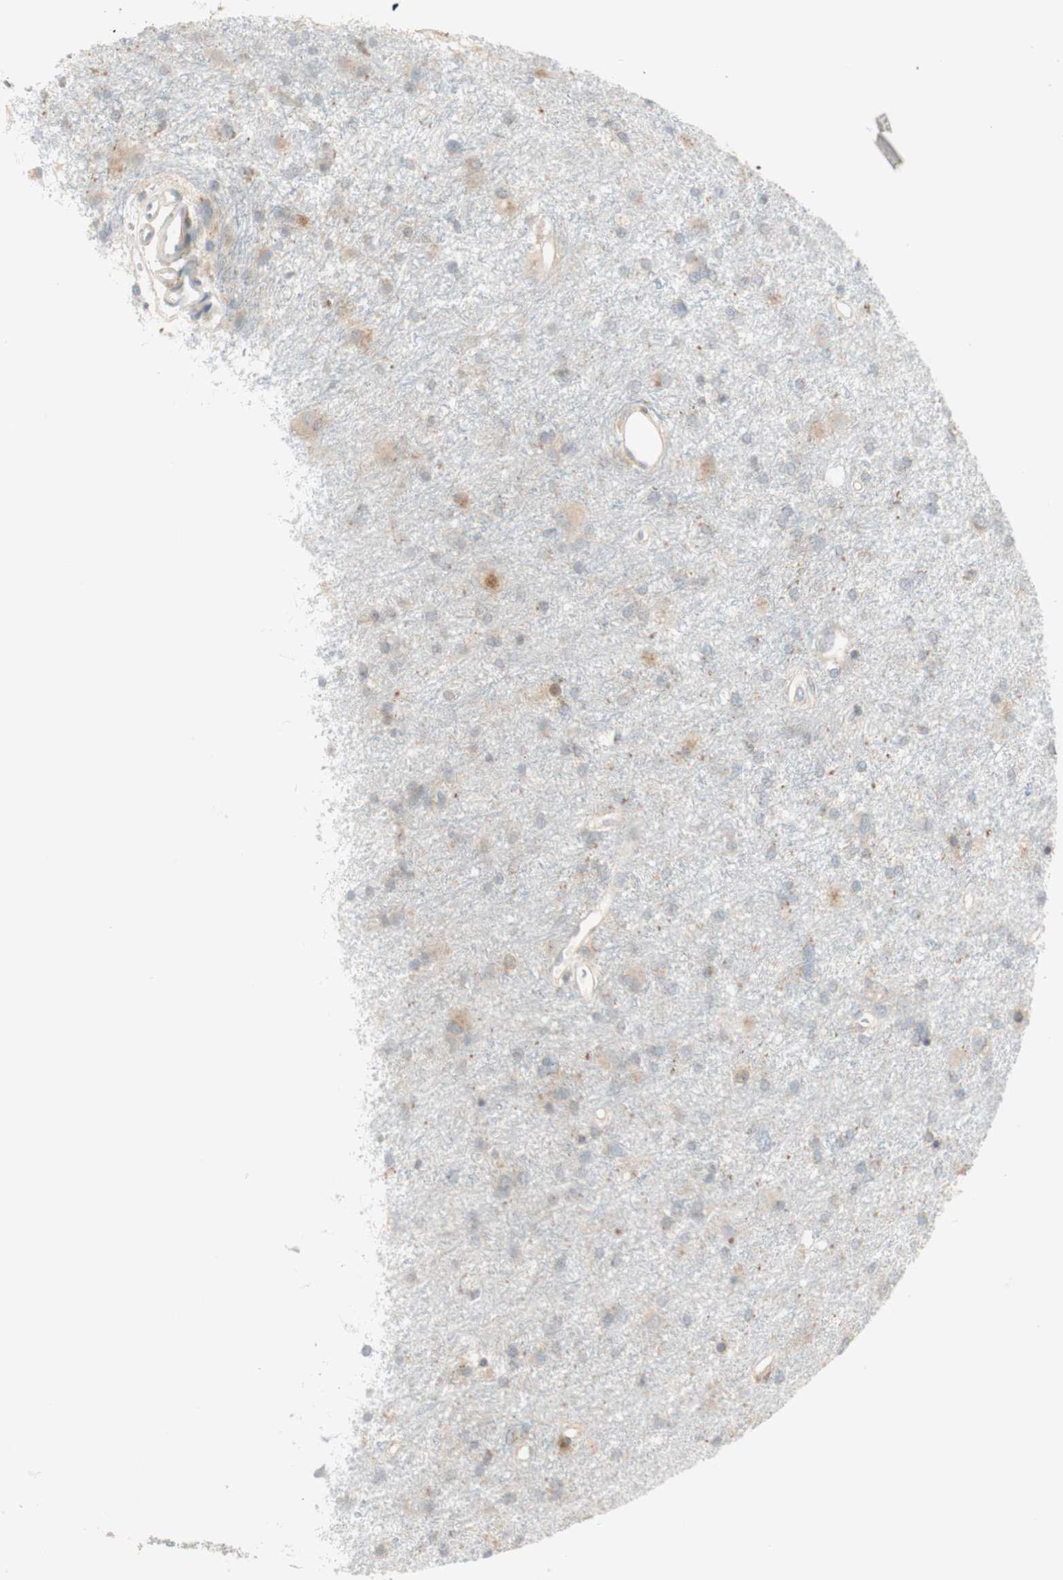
{"staining": {"intensity": "weak", "quantity": "25%-75%", "location": "cytoplasmic/membranous"}, "tissue": "glioma", "cell_type": "Tumor cells", "image_type": "cancer", "snomed": [{"axis": "morphology", "description": "Glioma, malignant, High grade"}, {"axis": "topography", "description": "Brain"}], "caption": "Protein expression analysis of human malignant high-grade glioma reveals weak cytoplasmic/membranous staining in about 25%-75% of tumor cells.", "gene": "GAPT", "patient": {"sex": "female", "age": 59}}